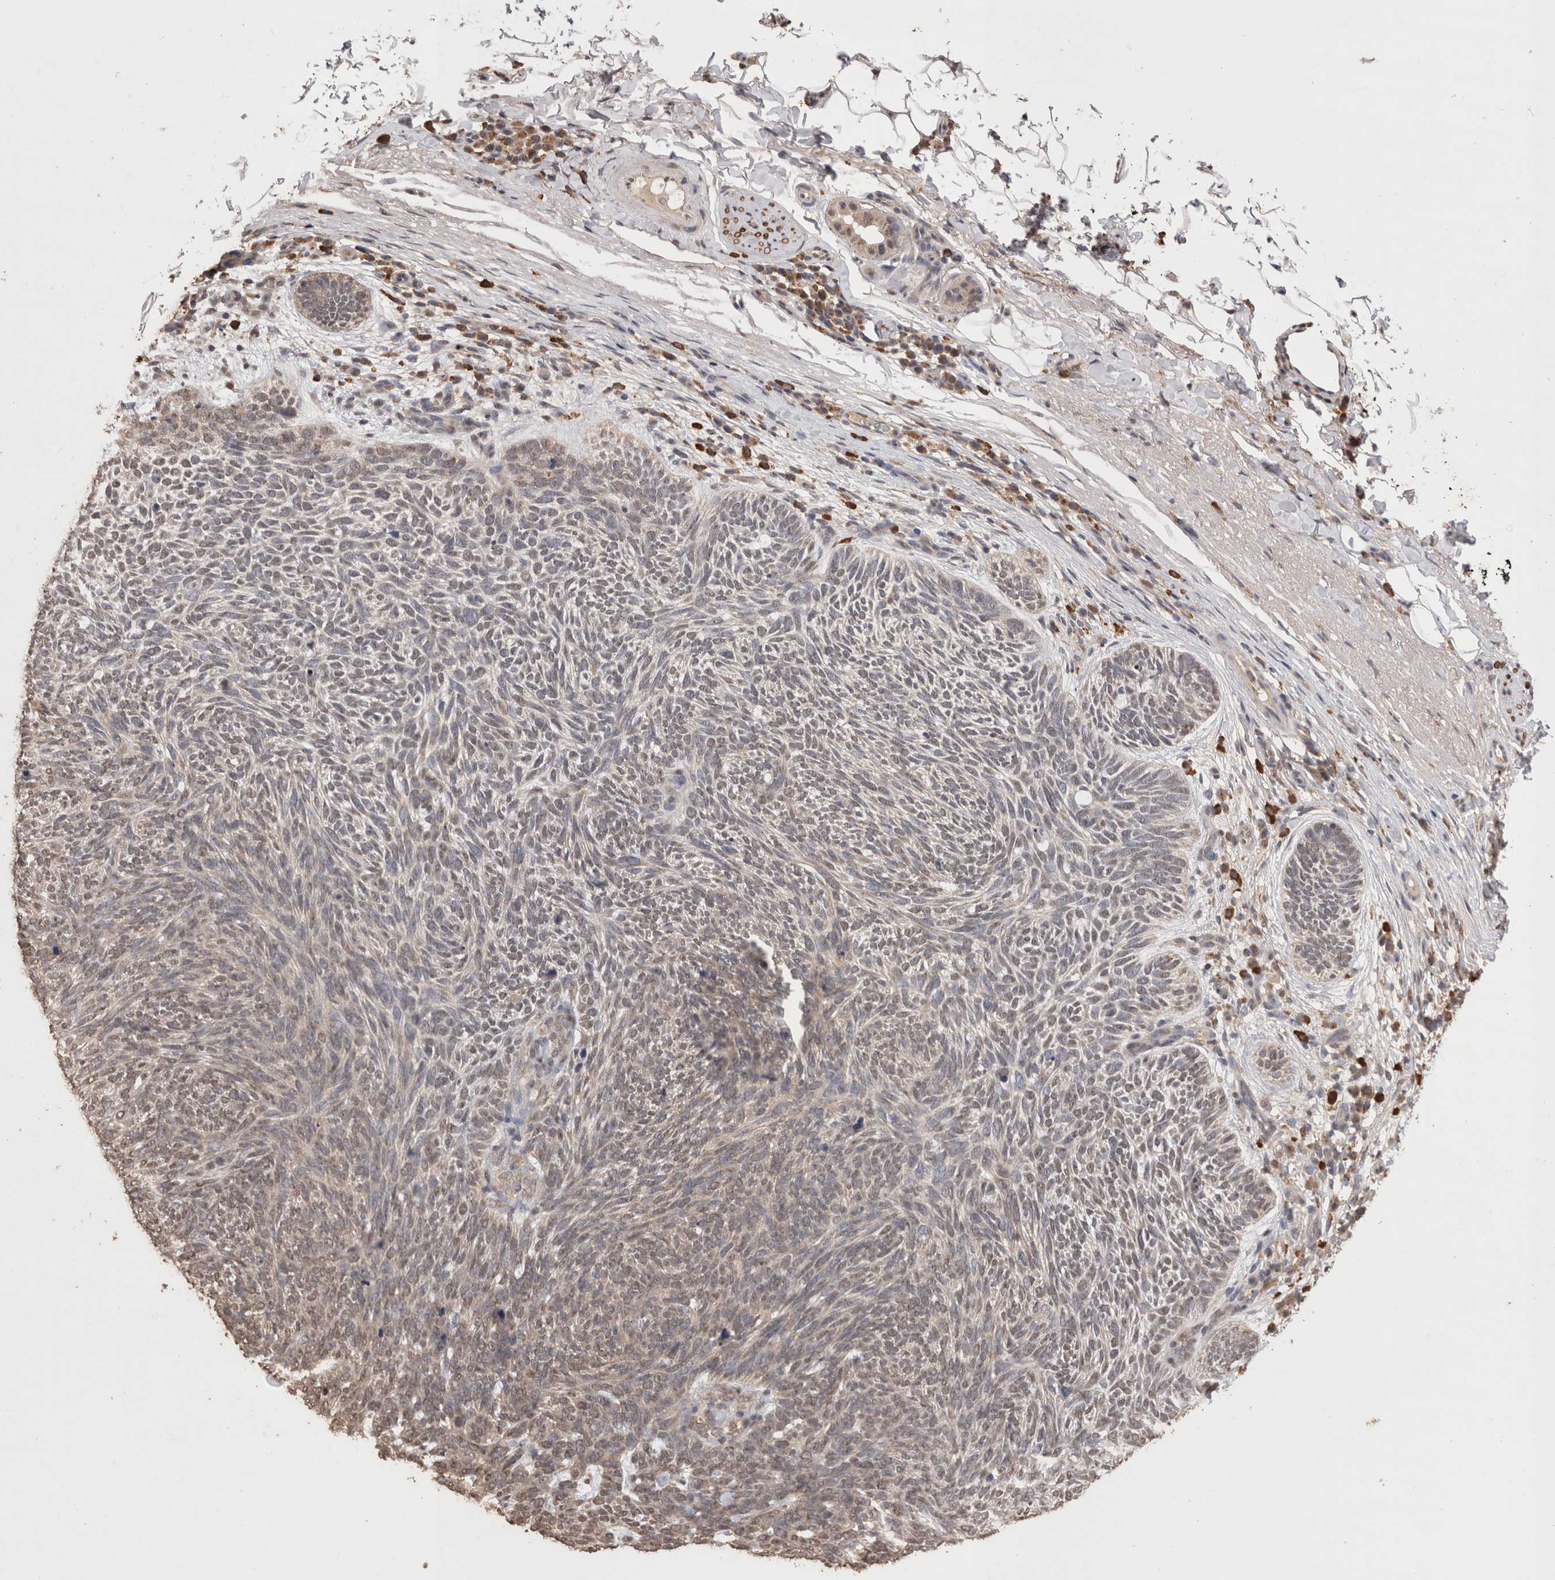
{"staining": {"intensity": "weak", "quantity": "<25%", "location": "nuclear"}, "tissue": "skin cancer", "cell_type": "Tumor cells", "image_type": "cancer", "snomed": [{"axis": "morphology", "description": "Basal cell carcinoma"}, {"axis": "topography", "description": "Skin"}], "caption": "DAB (3,3'-diaminobenzidine) immunohistochemical staining of human skin basal cell carcinoma displays no significant positivity in tumor cells.", "gene": "GRK5", "patient": {"sex": "female", "age": 85}}